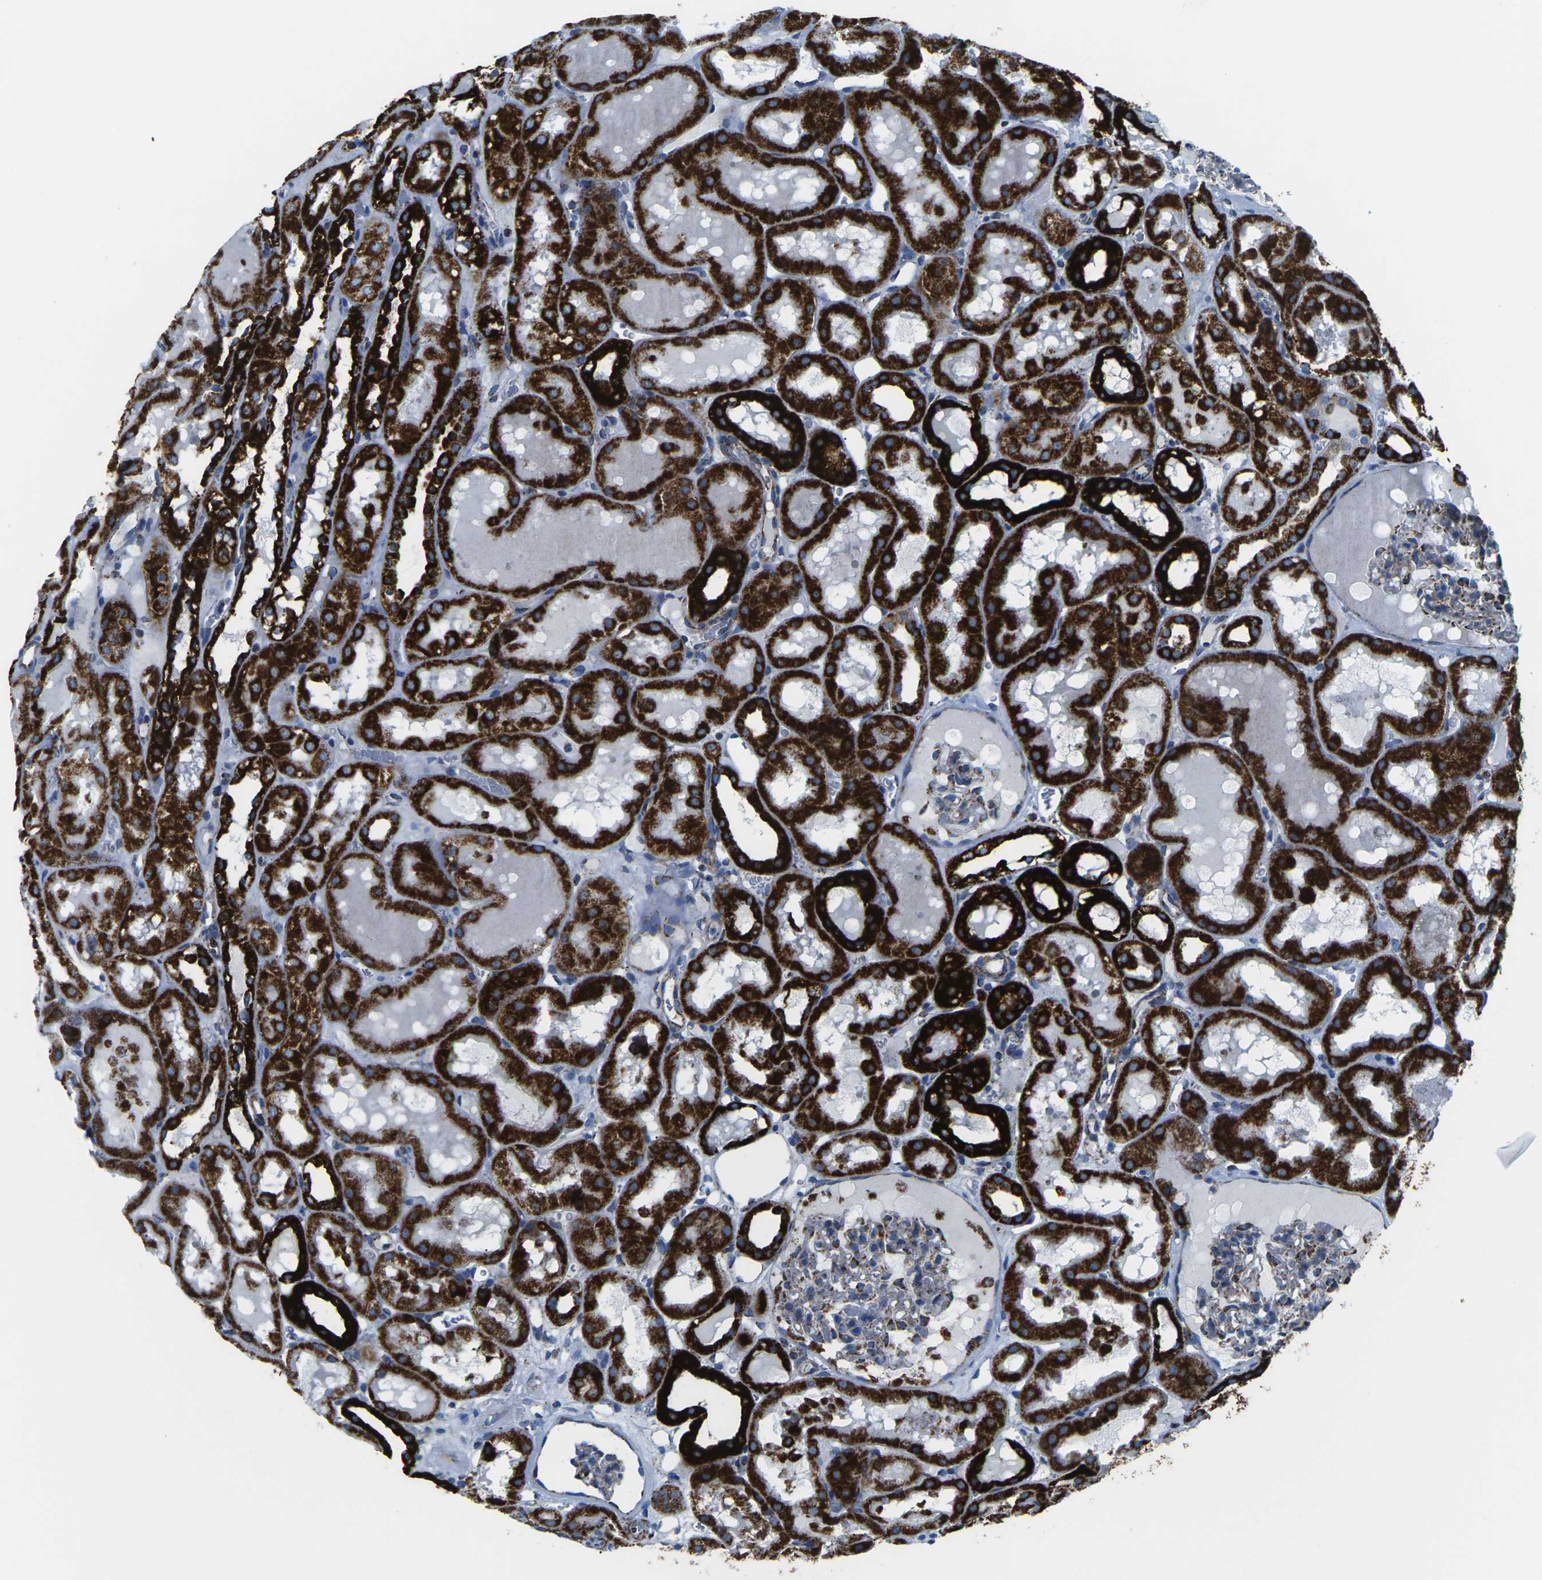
{"staining": {"intensity": "strong", "quantity": "<25%", "location": "cytoplasmic/membranous"}, "tissue": "kidney", "cell_type": "Cells in glomeruli", "image_type": "normal", "snomed": [{"axis": "morphology", "description": "Normal tissue, NOS"}, {"axis": "topography", "description": "Kidney"}, {"axis": "topography", "description": "Urinary bladder"}], "caption": "Benign kidney exhibits strong cytoplasmic/membranous staining in approximately <25% of cells in glomeruli.", "gene": "MT", "patient": {"sex": "male", "age": 16}}